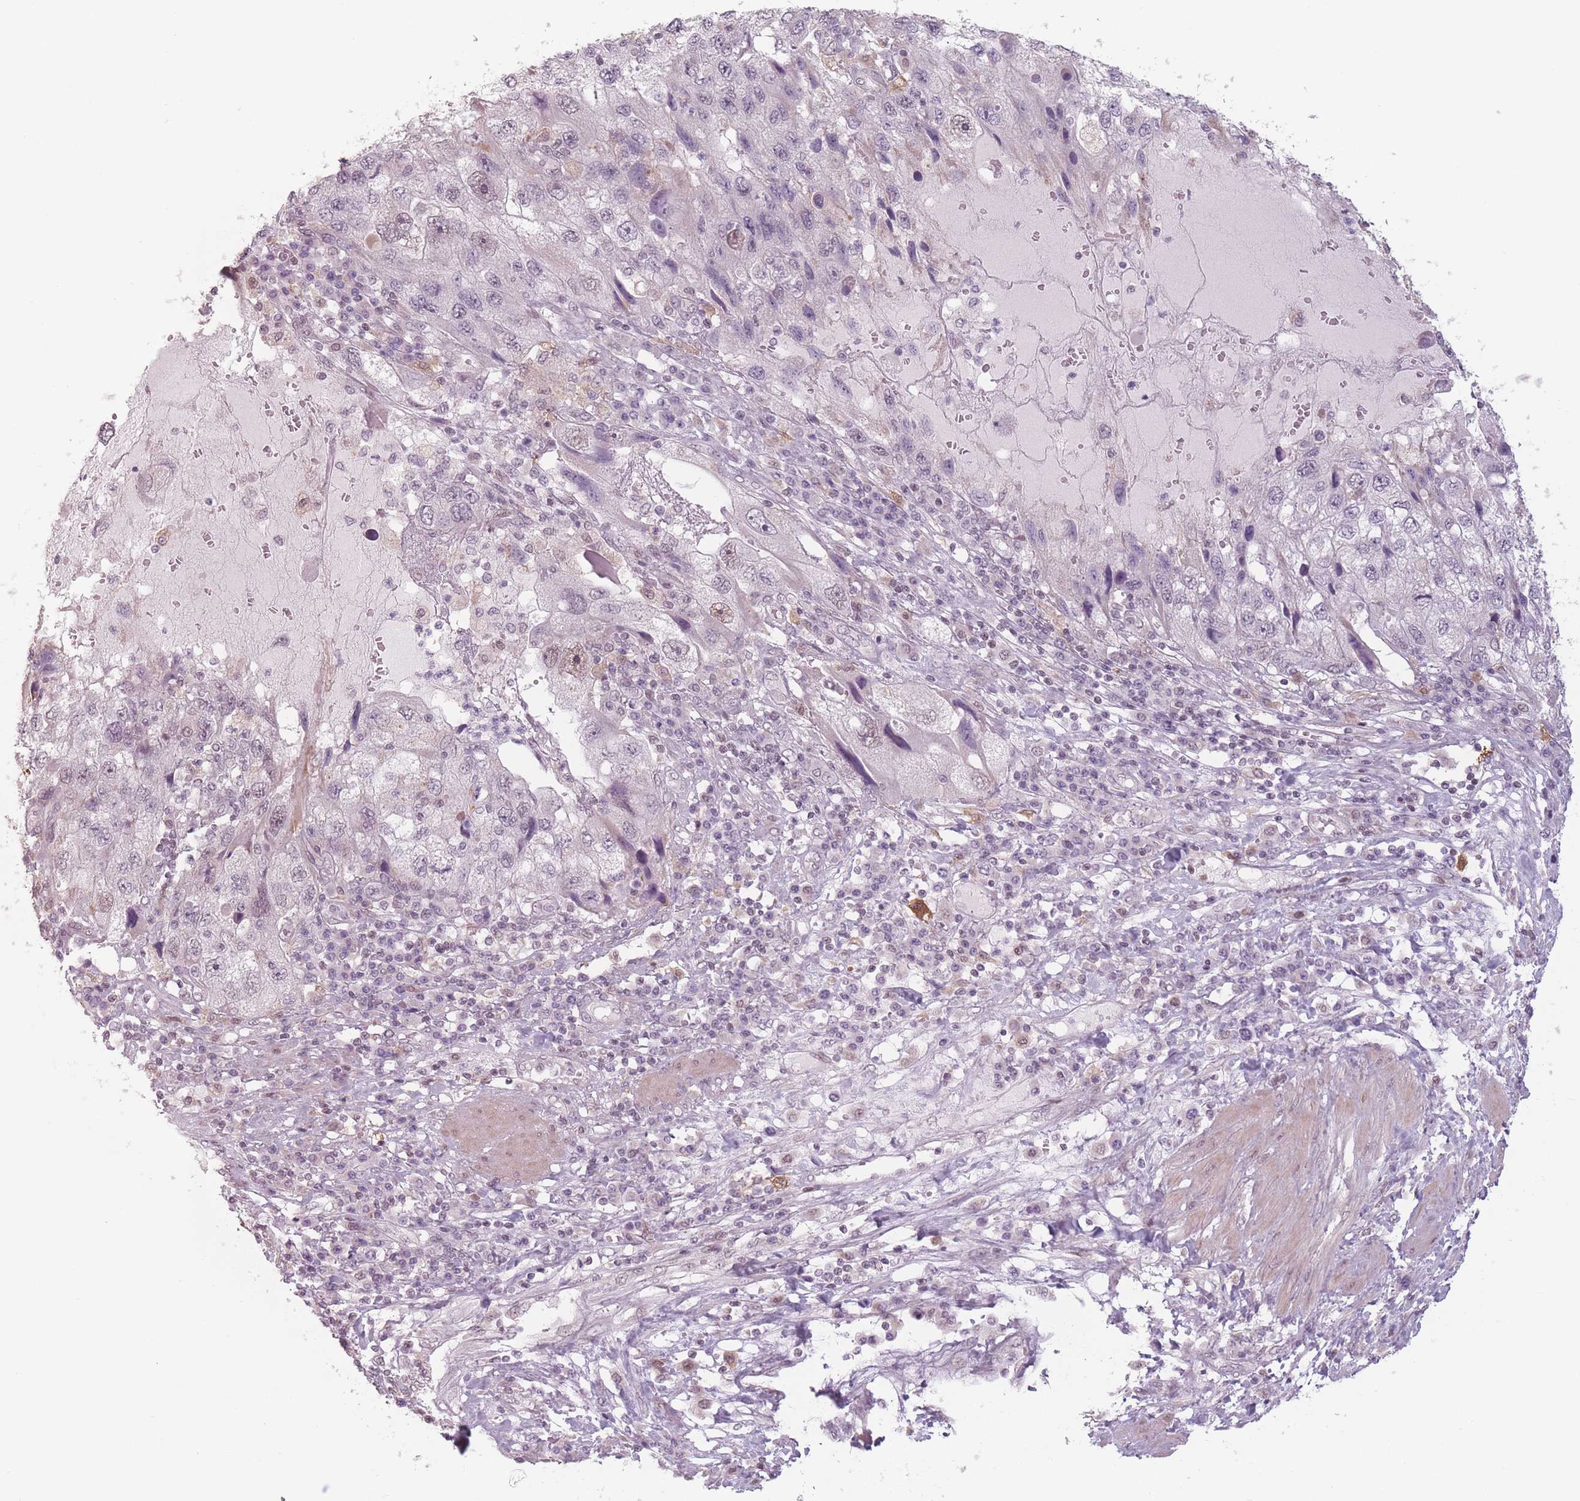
{"staining": {"intensity": "negative", "quantity": "none", "location": "none"}, "tissue": "endometrial cancer", "cell_type": "Tumor cells", "image_type": "cancer", "snomed": [{"axis": "morphology", "description": "Adenocarcinoma, NOS"}, {"axis": "topography", "description": "Endometrium"}], "caption": "Immunohistochemical staining of endometrial cancer (adenocarcinoma) exhibits no significant staining in tumor cells.", "gene": "OR10C1", "patient": {"sex": "female", "age": 49}}